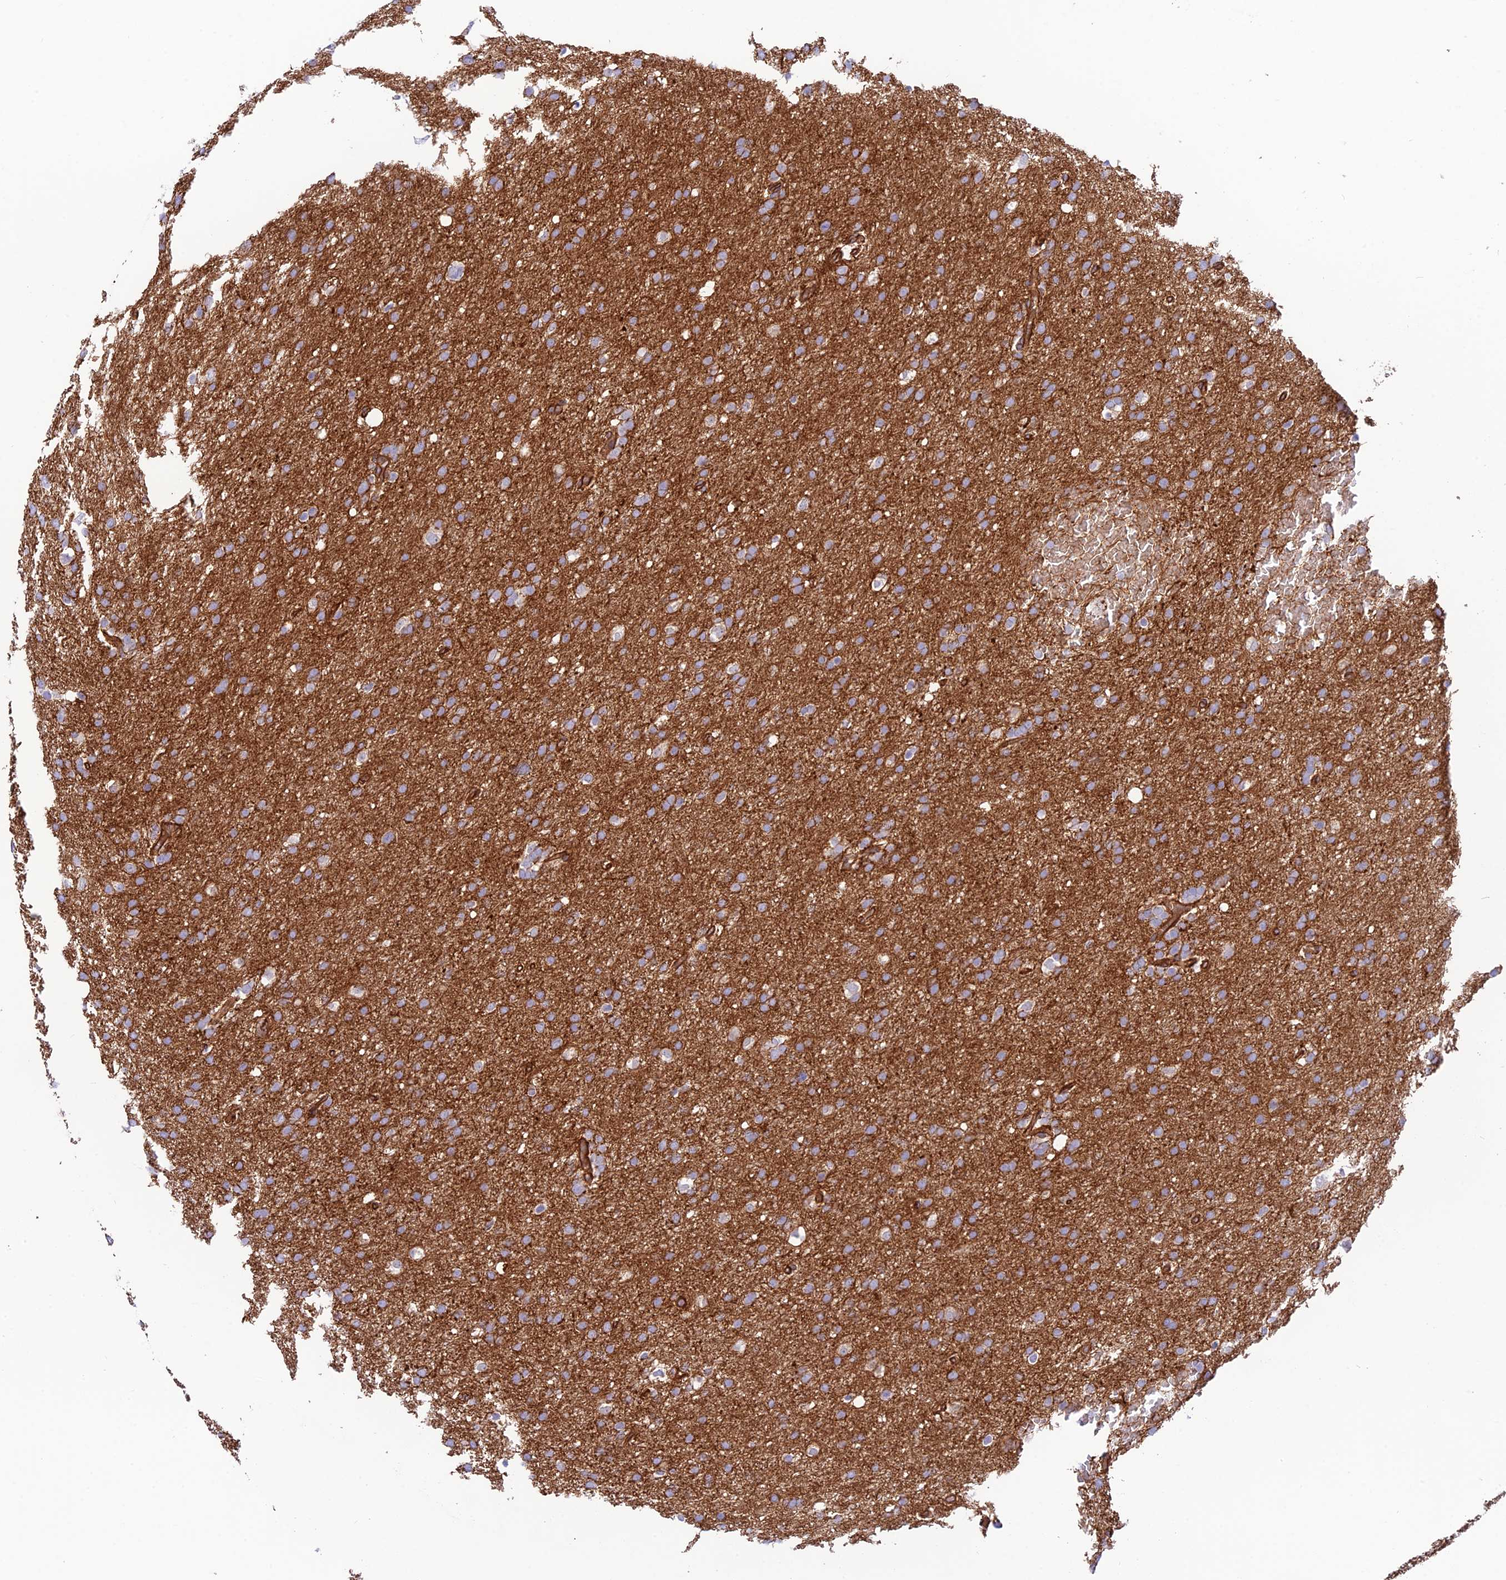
{"staining": {"intensity": "moderate", "quantity": "<25%", "location": "cytoplasmic/membranous"}, "tissue": "glioma", "cell_type": "Tumor cells", "image_type": "cancer", "snomed": [{"axis": "morphology", "description": "Glioma, malignant, High grade"}, {"axis": "topography", "description": "Cerebral cortex"}], "caption": "Malignant high-grade glioma stained with DAB (3,3'-diaminobenzidine) immunohistochemistry demonstrates low levels of moderate cytoplasmic/membranous expression in approximately <25% of tumor cells.", "gene": "YPEL5", "patient": {"sex": "female", "age": 36}}